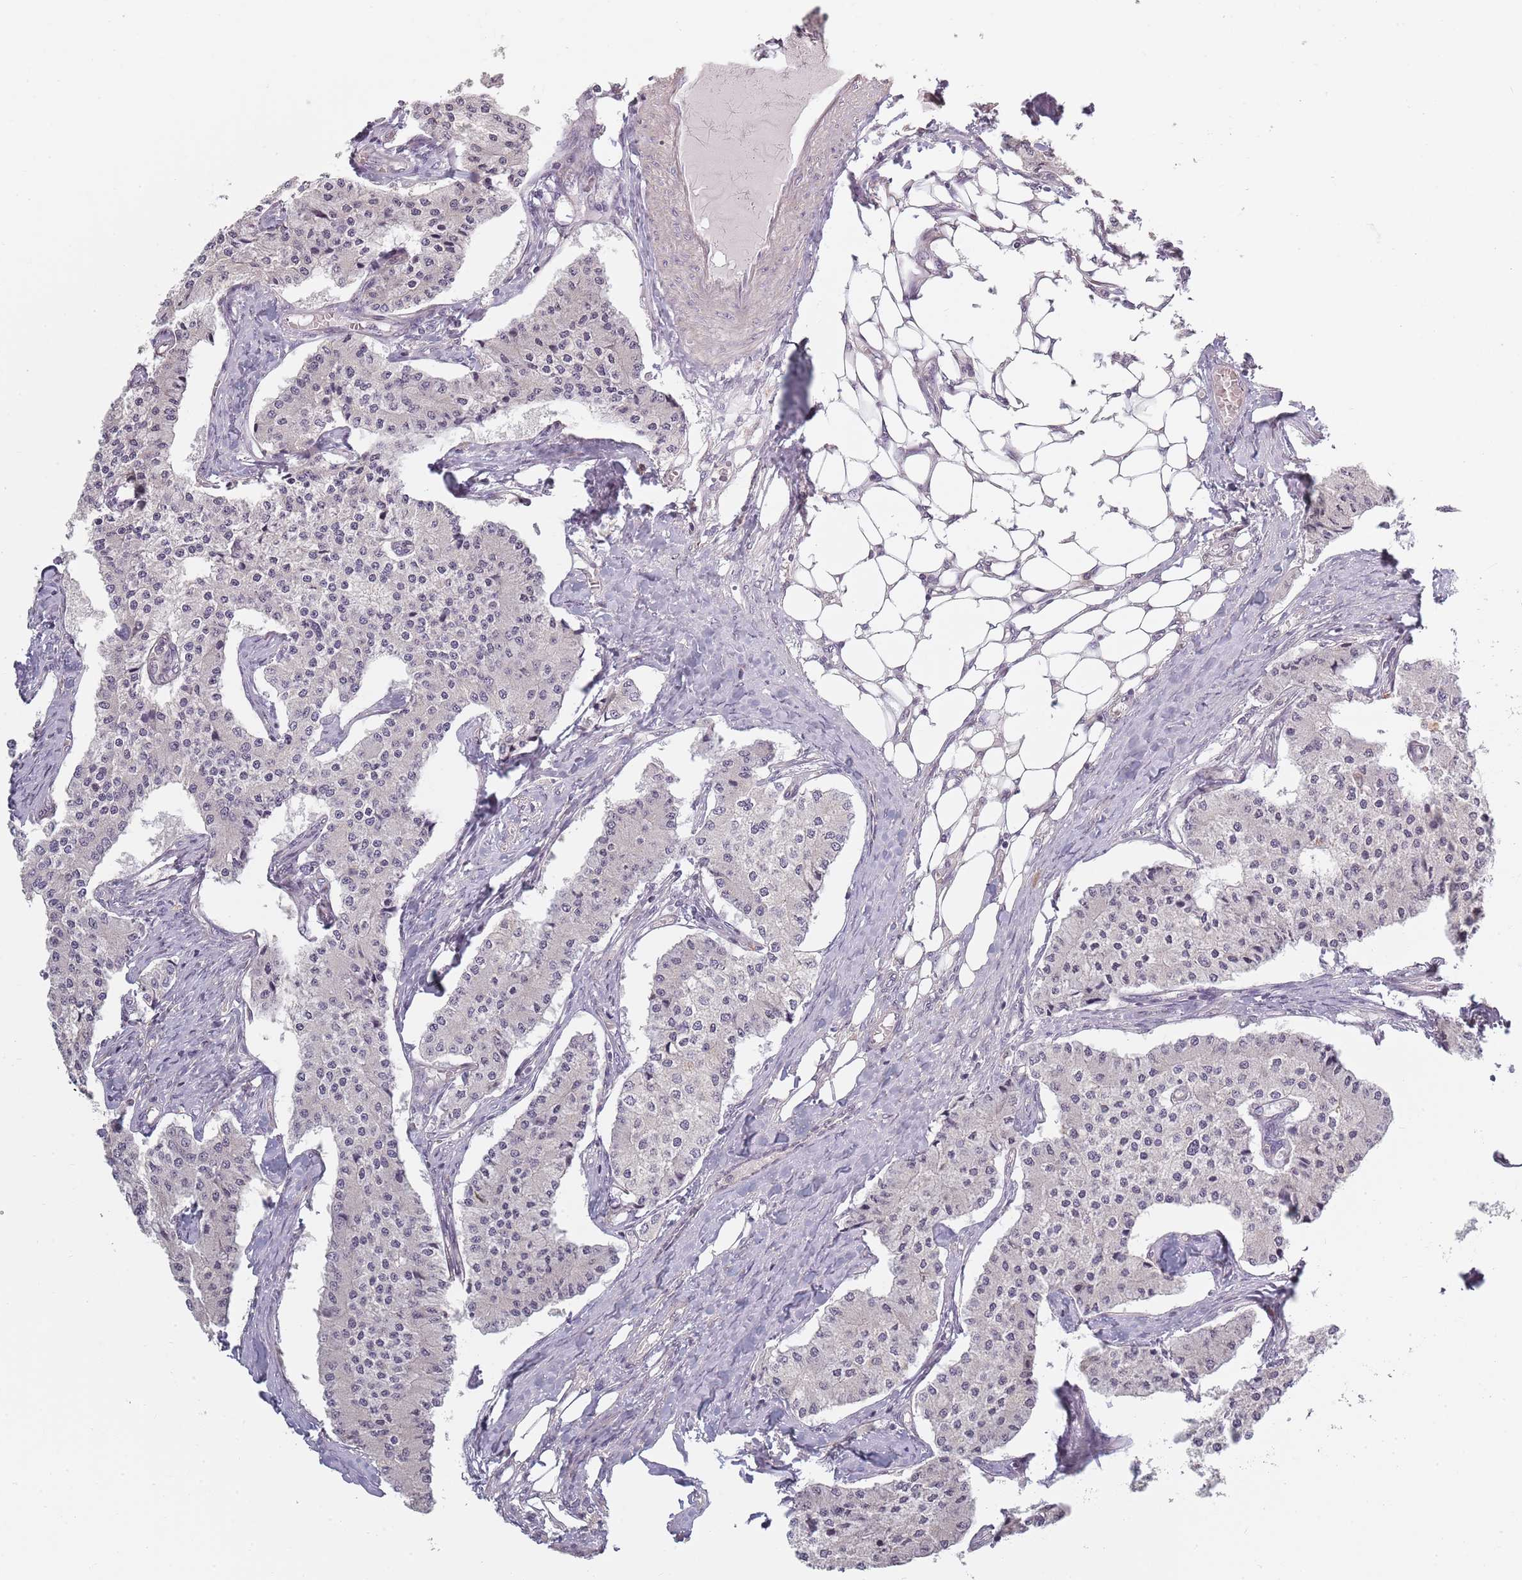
{"staining": {"intensity": "negative", "quantity": "none", "location": "none"}, "tissue": "carcinoid", "cell_type": "Tumor cells", "image_type": "cancer", "snomed": [{"axis": "morphology", "description": "Carcinoid, malignant, NOS"}, {"axis": "topography", "description": "Colon"}], "caption": "The image exhibits no significant staining in tumor cells of carcinoid (malignant).", "gene": "CC2D2B", "patient": {"sex": "female", "age": 52}}